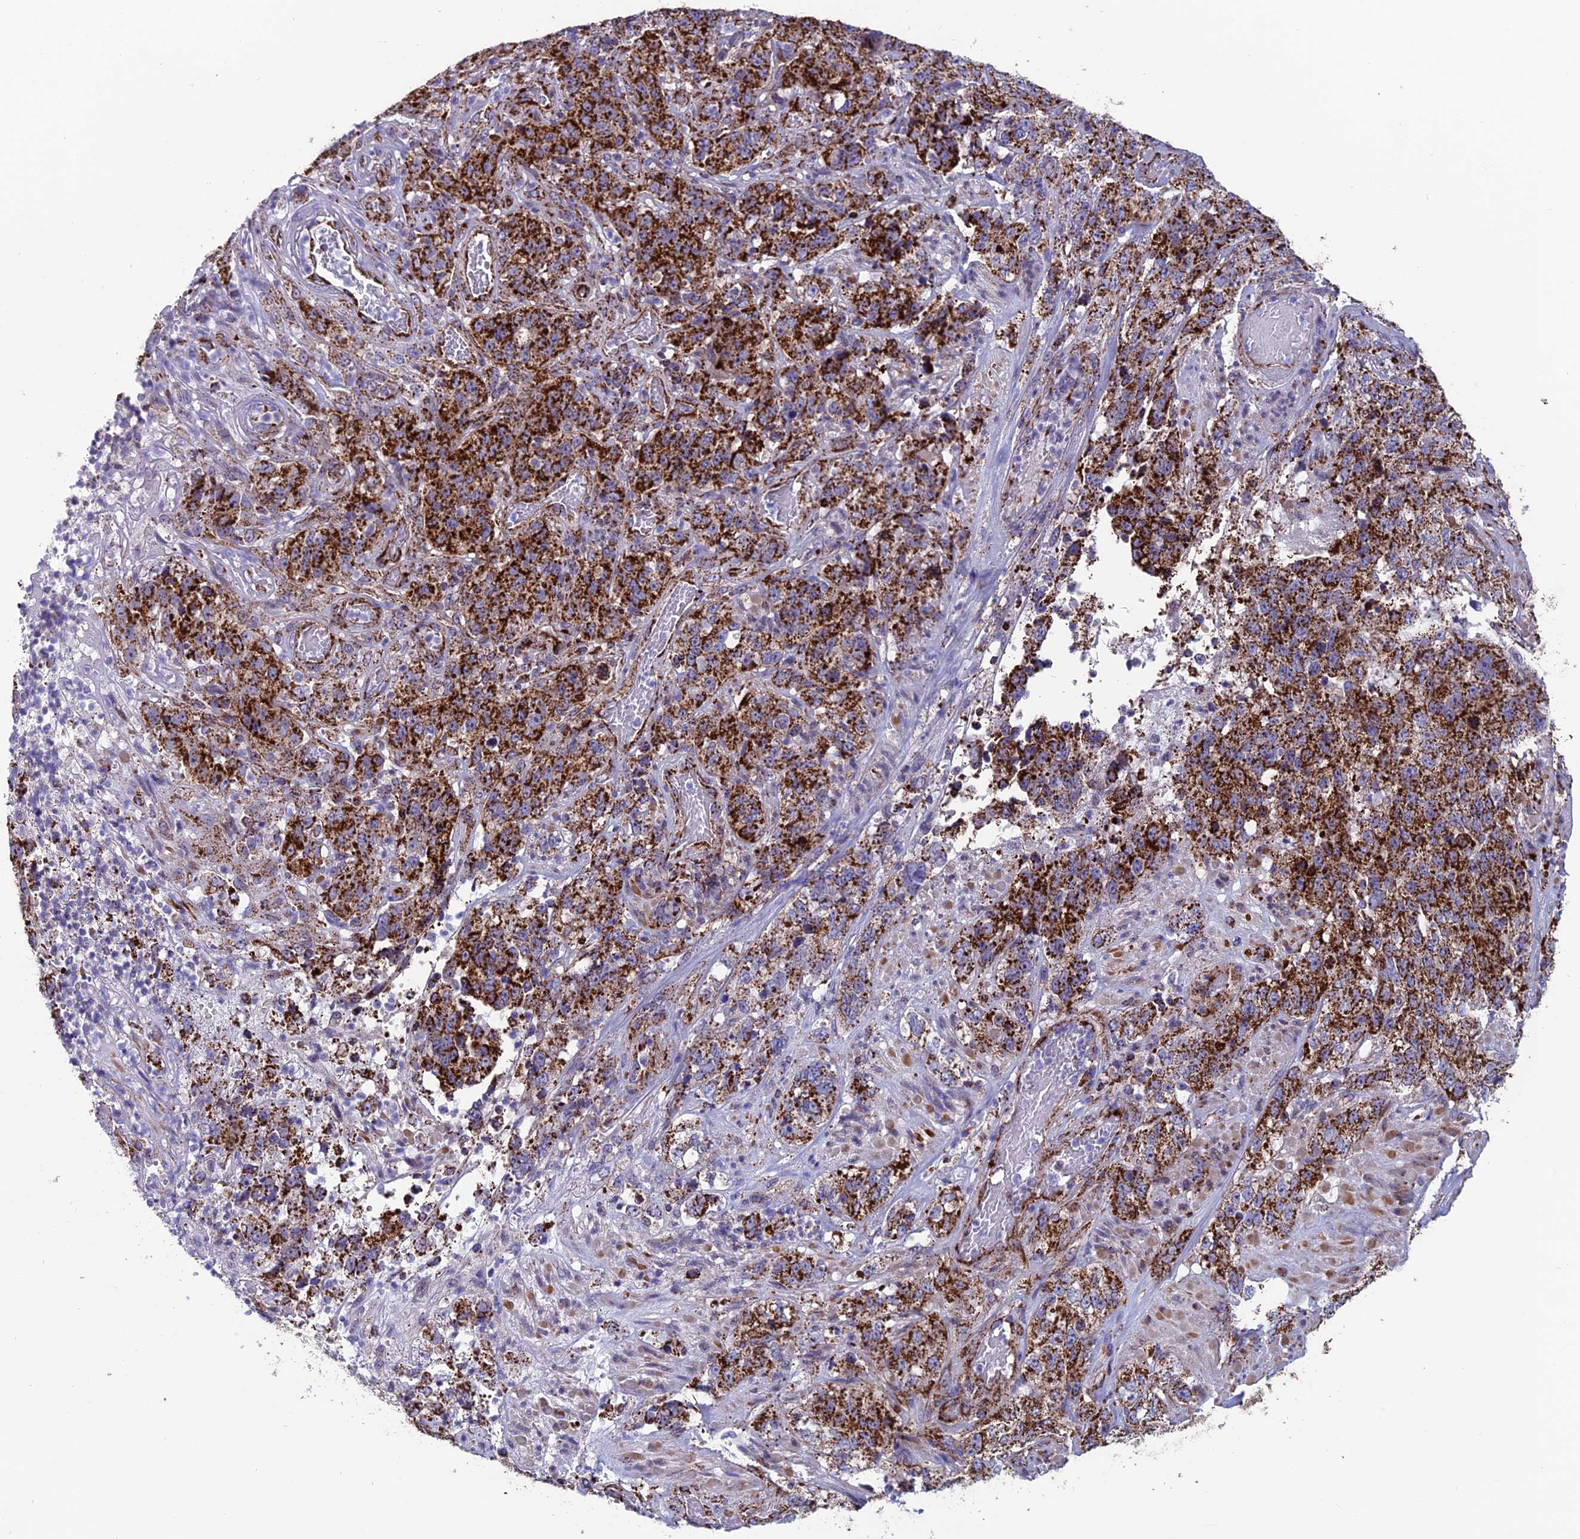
{"staining": {"intensity": "strong", "quantity": ">75%", "location": "cytoplasmic/membranous"}, "tissue": "stomach cancer", "cell_type": "Tumor cells", "image_type": "cancer", "snomed": [{"axis": "morphology", "description": "Adenocarcinoma, NOS"}, {"axis": "topography", "description": "Stomach"}], "caption": "The photomicrograph demonstrates a brown stain indicating the presence of a protein in the cytoplasmic/membranous of tumor cells in stomach cancer (adenocarcinoma).", "gene": "MRPS18B", "patient": {"sex": "male", "age": 48}}